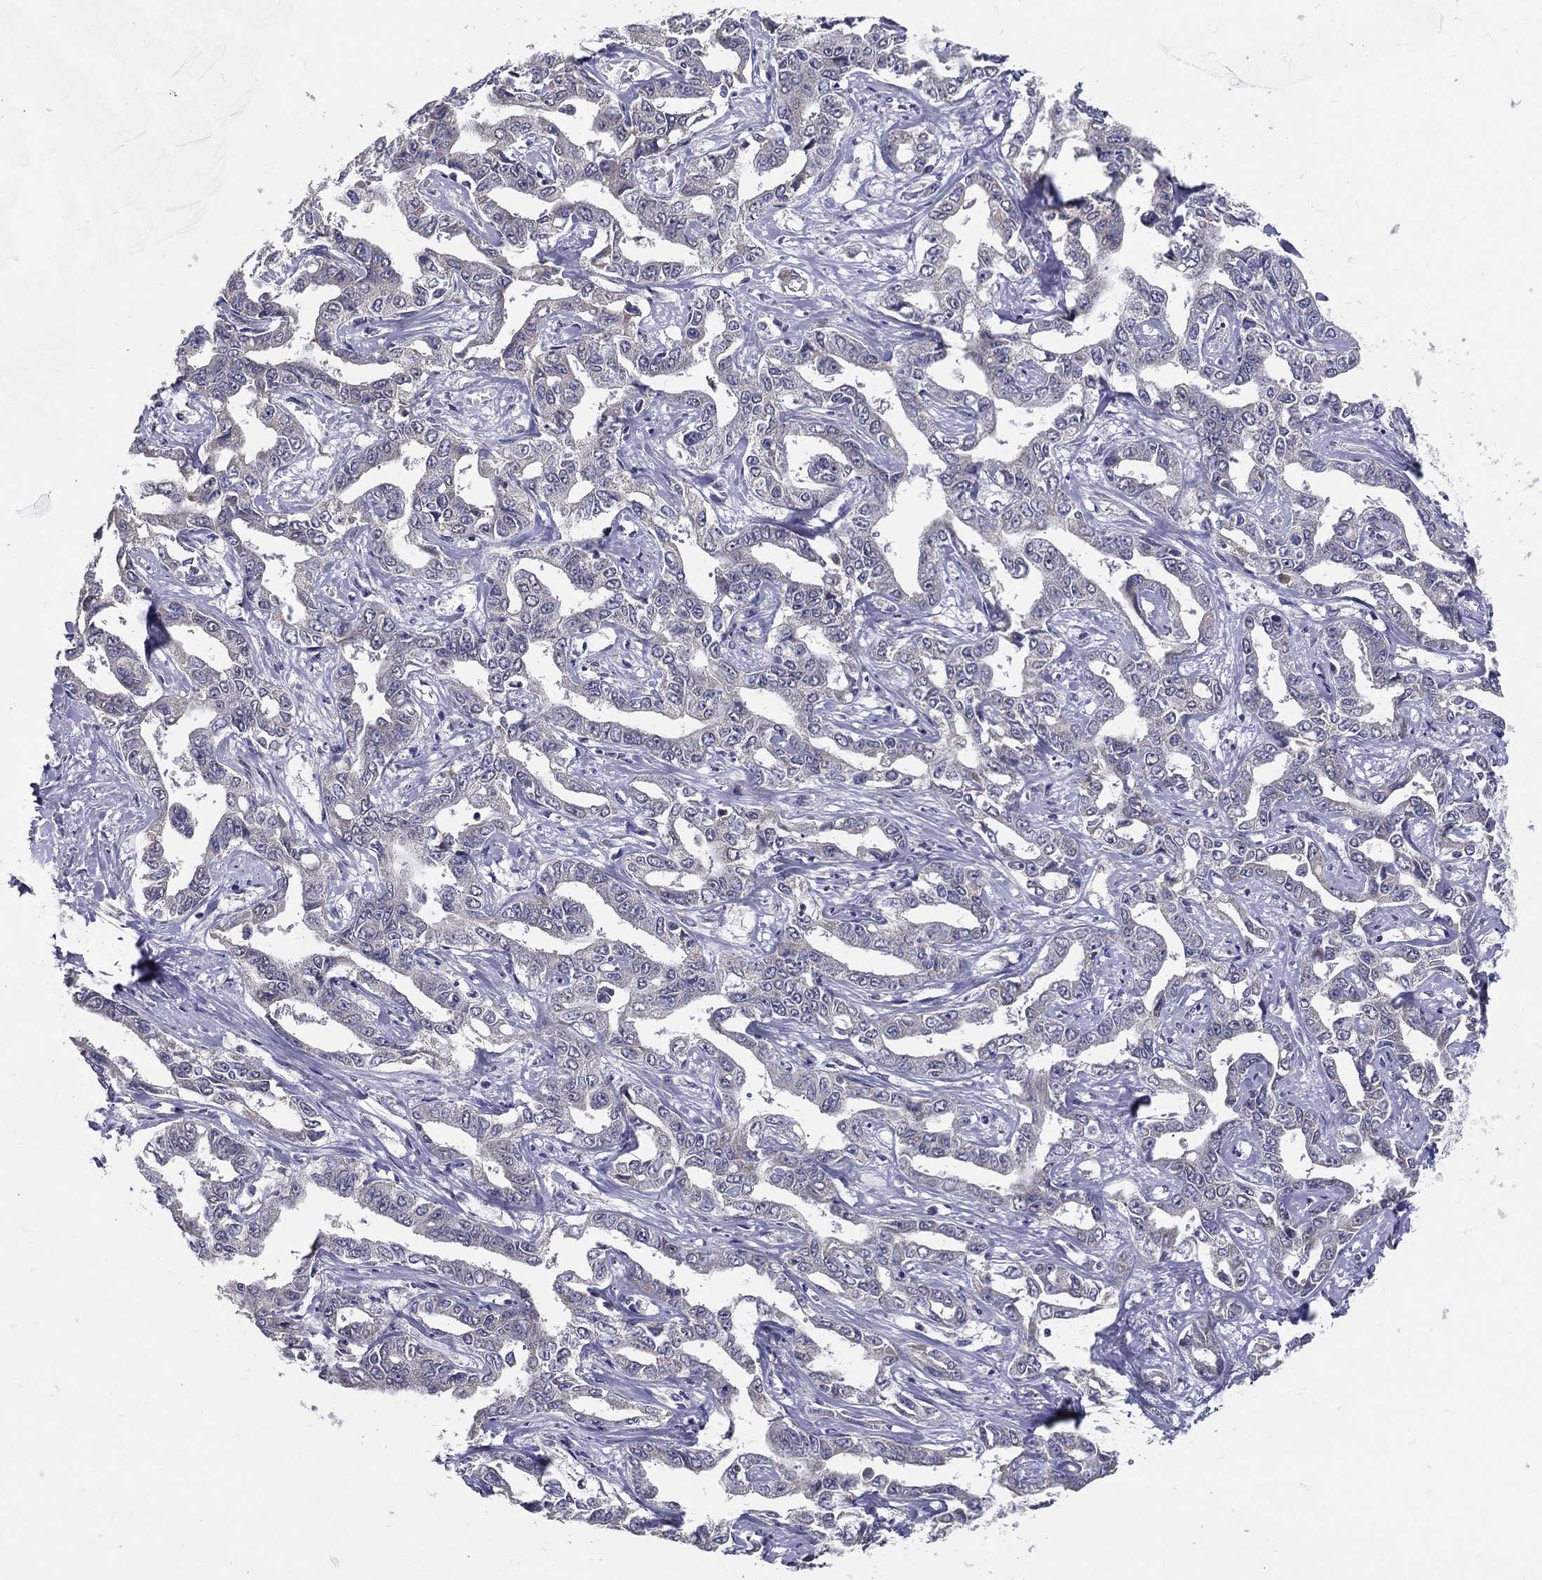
{"staining": {"intensity": "negative", "quantity": "none", "location": "none"}, "tissue": "liver cancer", "cell_type": "Tumor cells", "image_type": "cancer", "snomed": [{"axis": "morphology", "description": "Cholangiocarcinoma"}, {"axis": "topography", "description": "Liver"}], "caption": "This is an immunohistochemistry (IHC) micrograph of liver cancer (cholangiocarcinoma). There is no expression in tumor cells.", "gene": "PCSK1", "patient": {"sex": "male", "age": 59}}